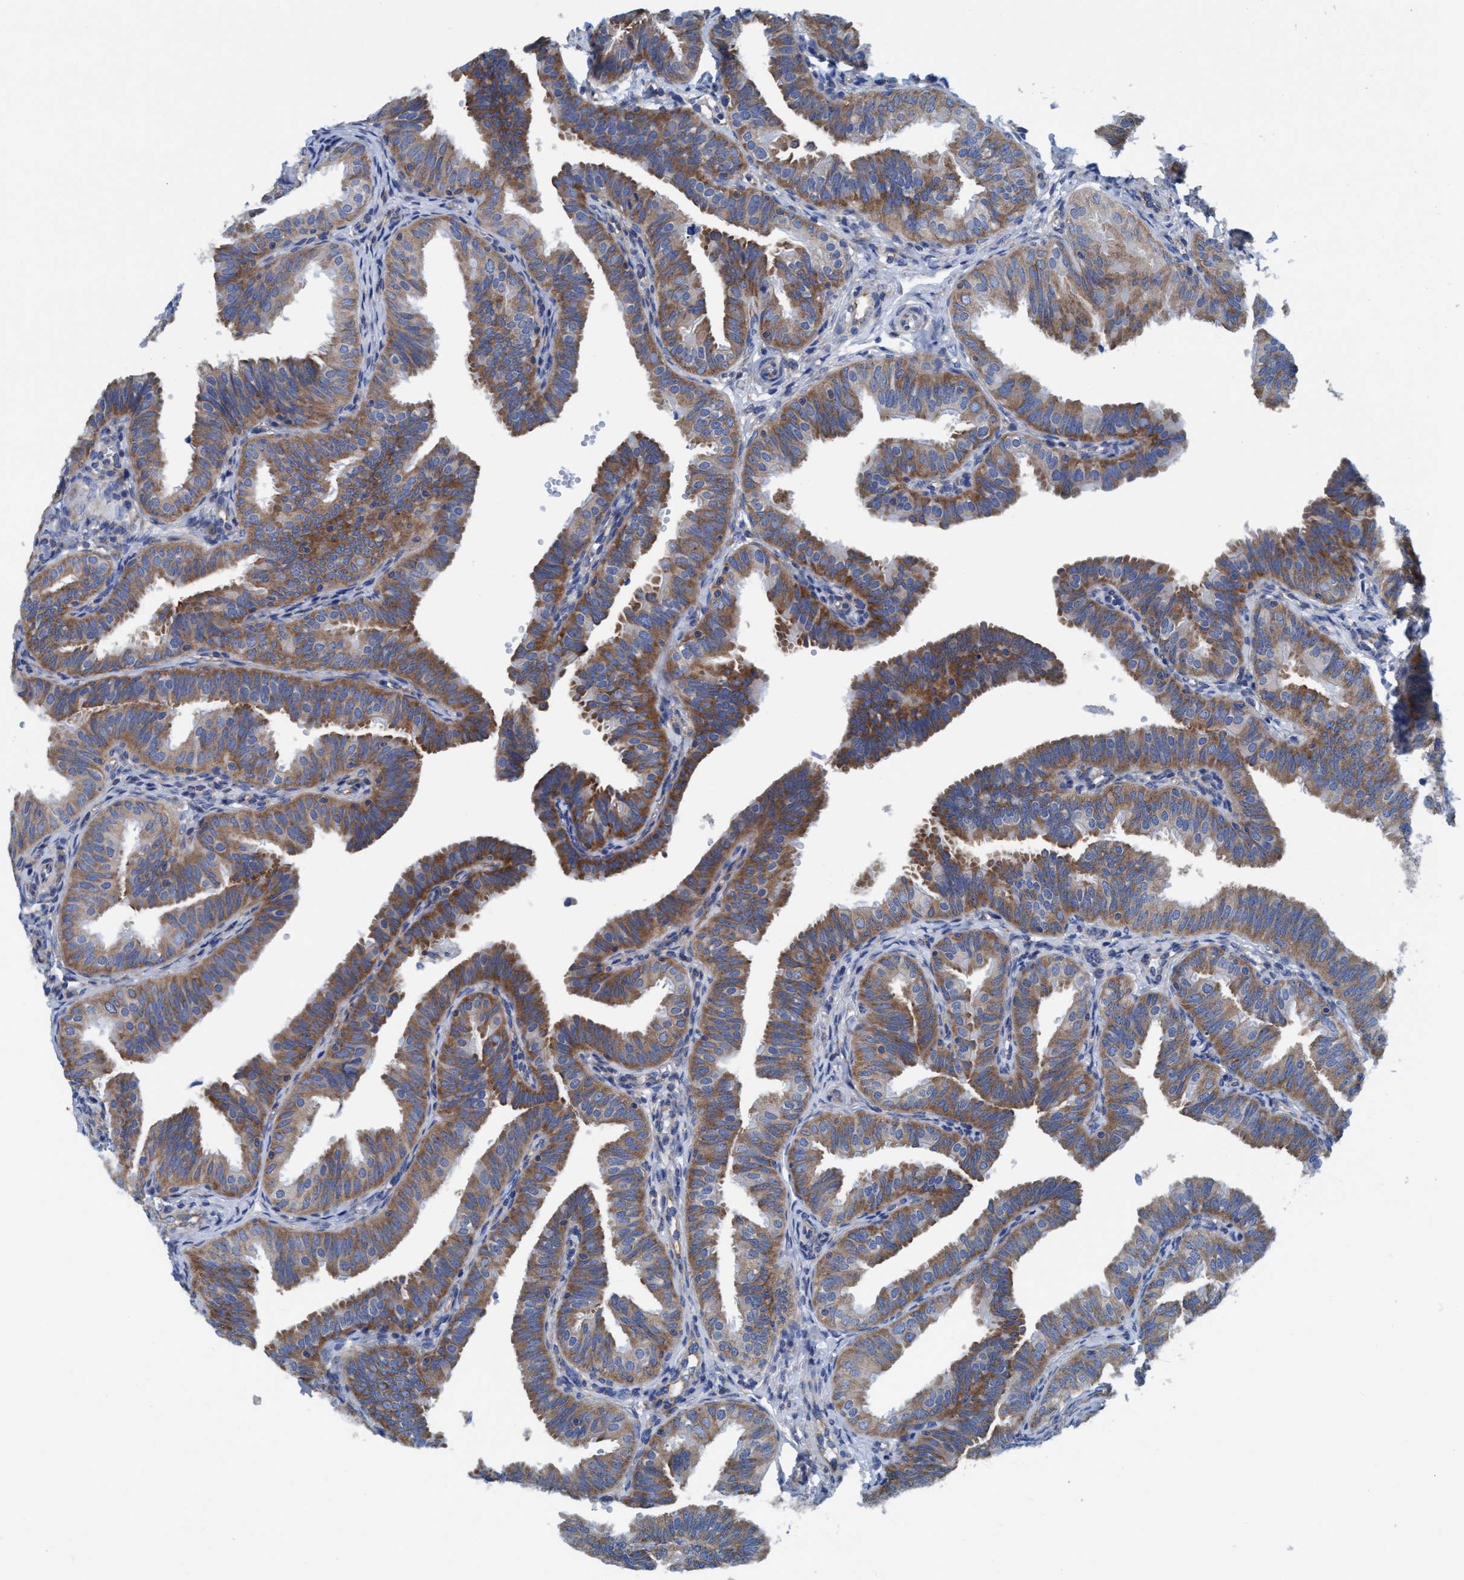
{"staining": {"intensity": "moderate", "quantity": ">75%", "location": "cytoplasmic/membranous"}, "tissue": "fallopian tube", "cell_type": "Glandular cells", "image_type": "normal", "snomed": [{"axis": "morphology", "description": "Normal tissue, NOS"}, {"axis": "topography", "description": "Fallopian tube"}], "caption": "Immunohistochemical staining of normal fallopian tube exhibits >75% levels of moderate cytoplasmic/membranous protein expression in about >75% of glandular cells. The staining is performed using DAB brown chromogen to label protein expression. The nuclei are counter-stained blue using hematoxylin.", "gene": "NMT1", "patient": {"sex": "female", "age": 35}}